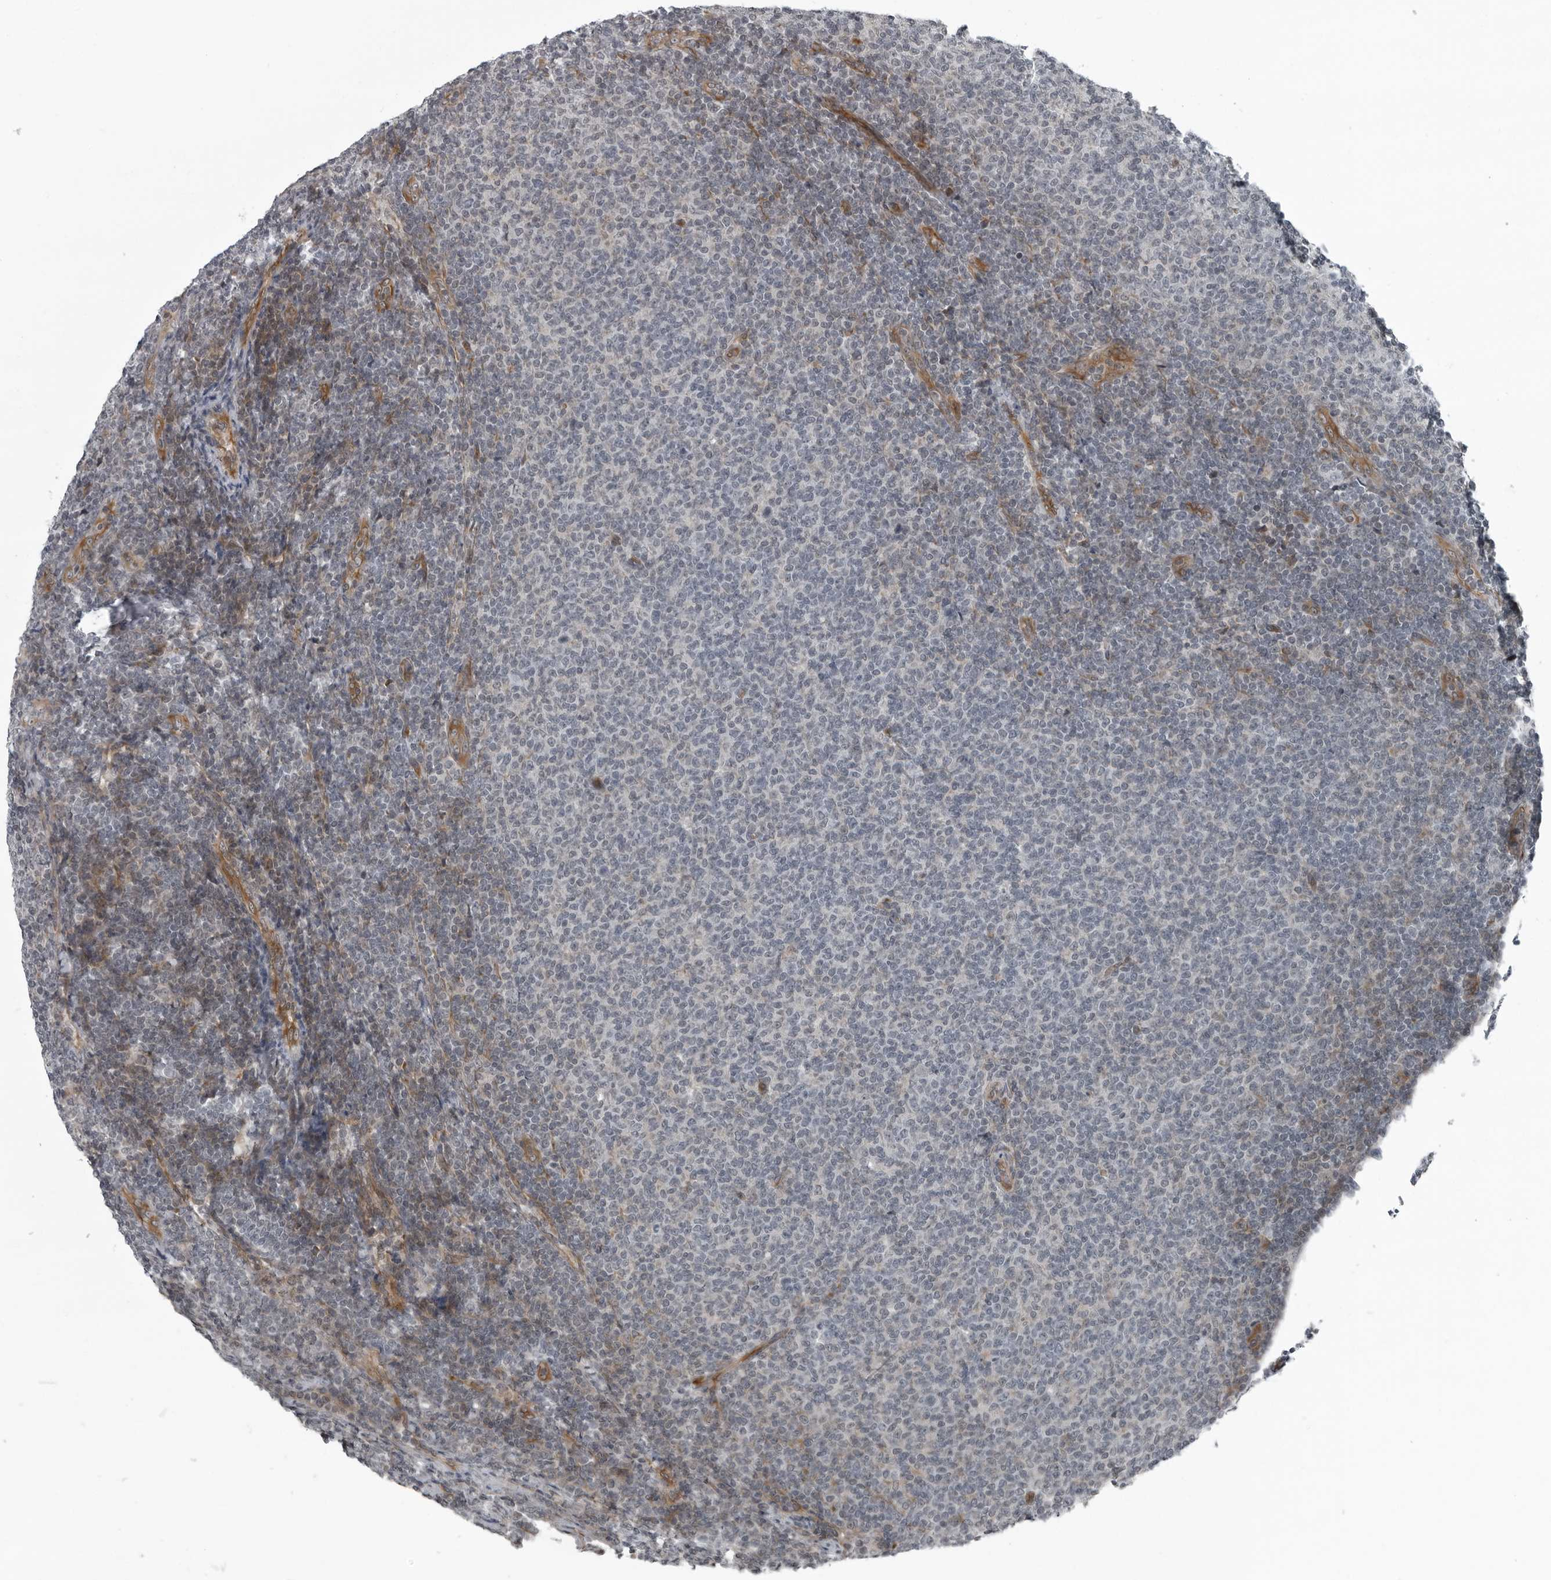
{"staining": {"intensity": "negative", "quantity": "none", "location": "none"}, "tissue": "lymphoma", "cell_type": "Tumor cells", "image_type": "cancer", "snomed": [{"axis": "morphology", "description": "Malignant lymphoma, non-Hodgkin's type, Low grade"}, {"axis": "topography", "description": "Lymph node"}], "caption": "Protein analysis of low-grade malignant lymphoma, non-Hodgkin's type displays no significant expression in tumor cells.", "gene": "FAM102B", "patient": {"sex": "male", "age": 66}}